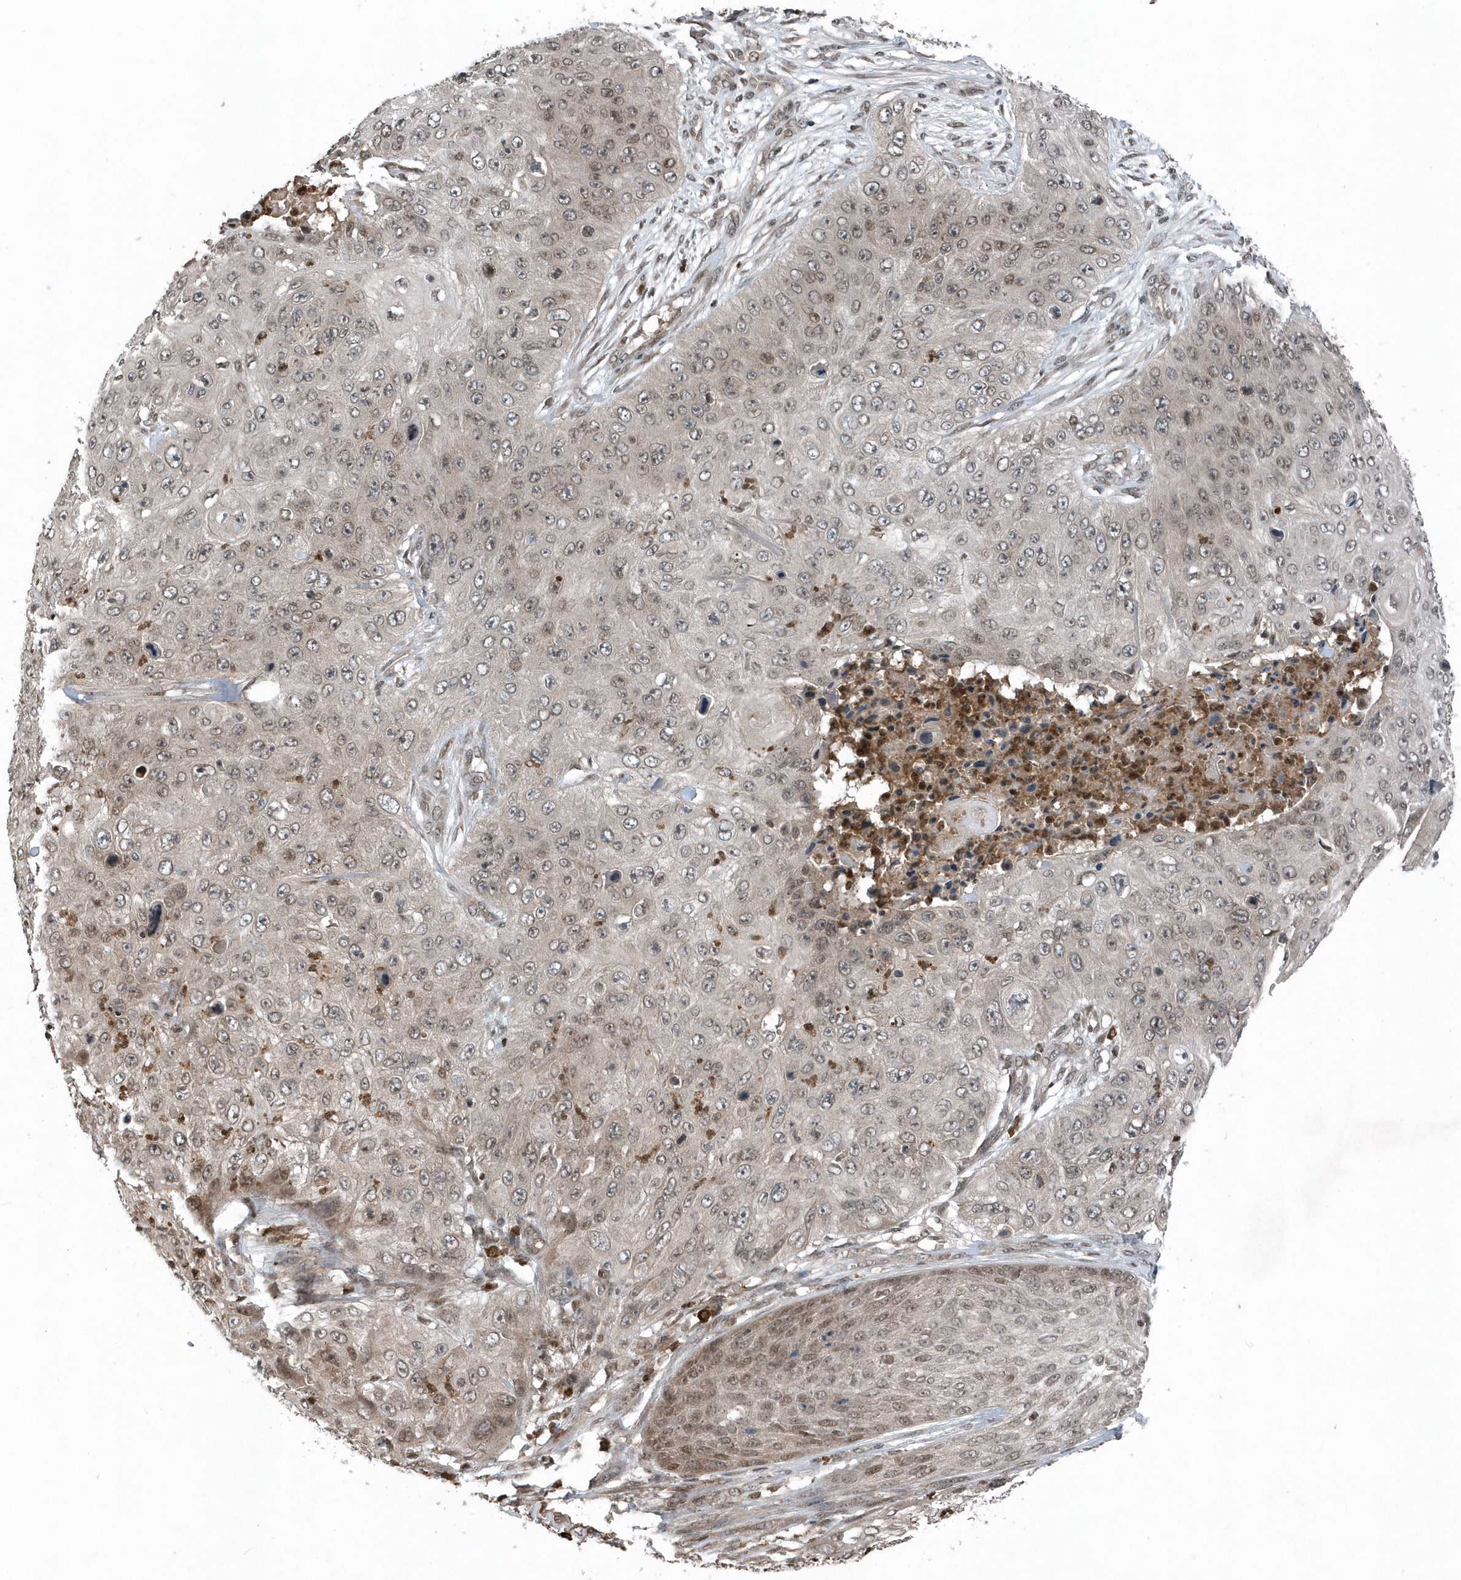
{"staining": {"intensity": "weak", "quantity": "25%-75%", "location": "nuclear"}, "tissue": "skin cancer", "cell_type": "Tumor cells", "image_type": "cancer", "snomed": [{"axis": "morphology", "description": "Squamous cell carcinoma, NOS"}, {"axis": "topography", "description": "Skin"}], "caption": "About 25%-75% of tumor cells in human skin cancer (squamous cell carcinoma) display weak nuclear protein positivity as visualized by brown immunohistochemical staining.", "gene": "EIF2B1", "patient": {"sex": "female", "age": 80}}